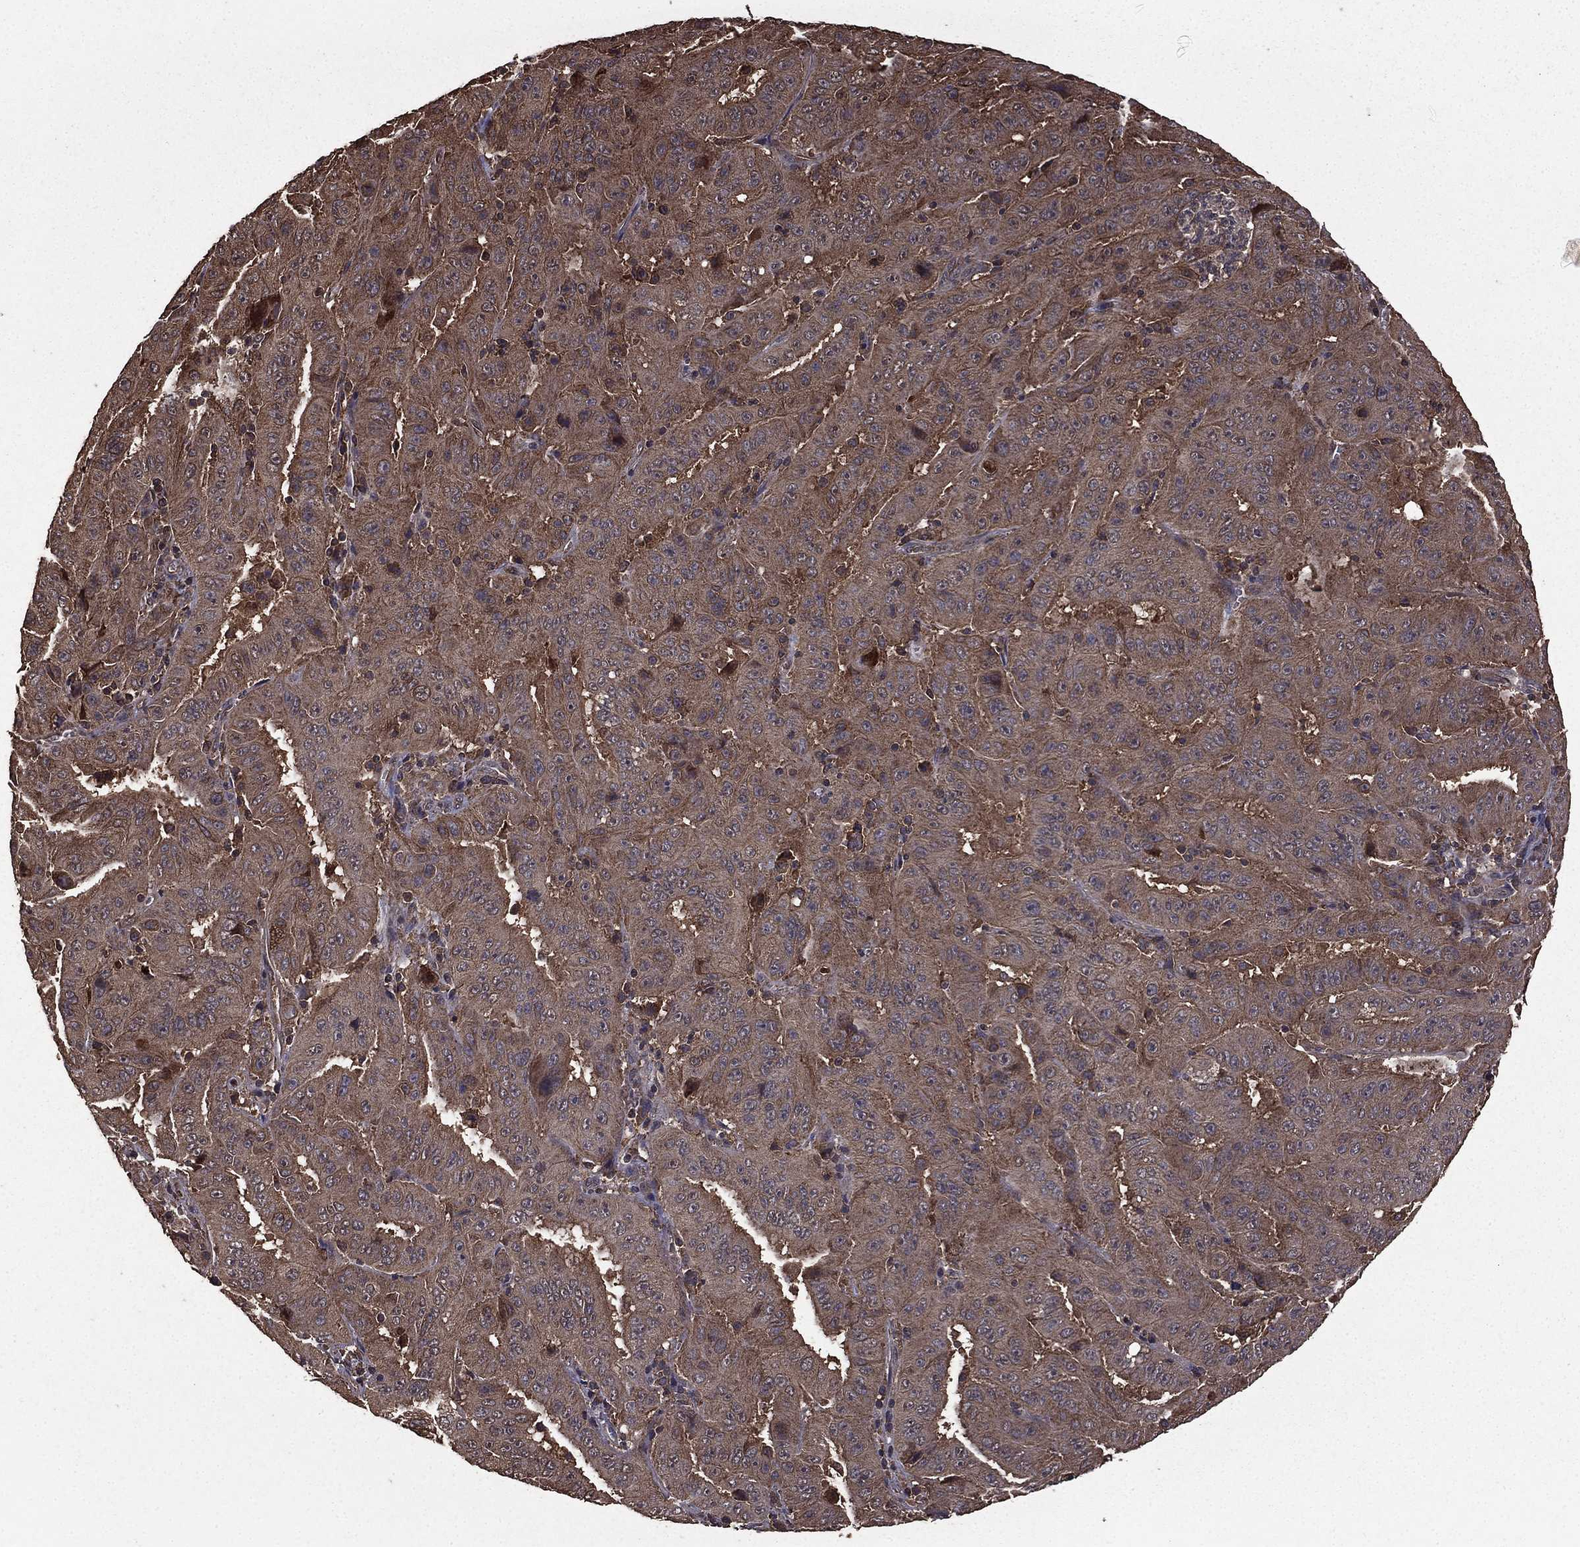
{"staining": {"intensity": "weak", "quantity": "<25%", "location": "cytoplasmic/membranous"}, "tissue": "pancreatic cancer", "cell_type": "Tumor cells", "image_type": "cancer", "snomed": [{"axis": "morphology", "description": "Adenocarcinoma, NOS"}, {"axis": "topography", "description": "Pancreas"}], "caption": "An IHC histopathology image of adenocarcinoma (pancreatic) is shown. There is no staining in tumor cells of adenocarcinoma (pancreatic).", "gene": "BIRC6", "patient": {"sex": "male", "age": 63}}